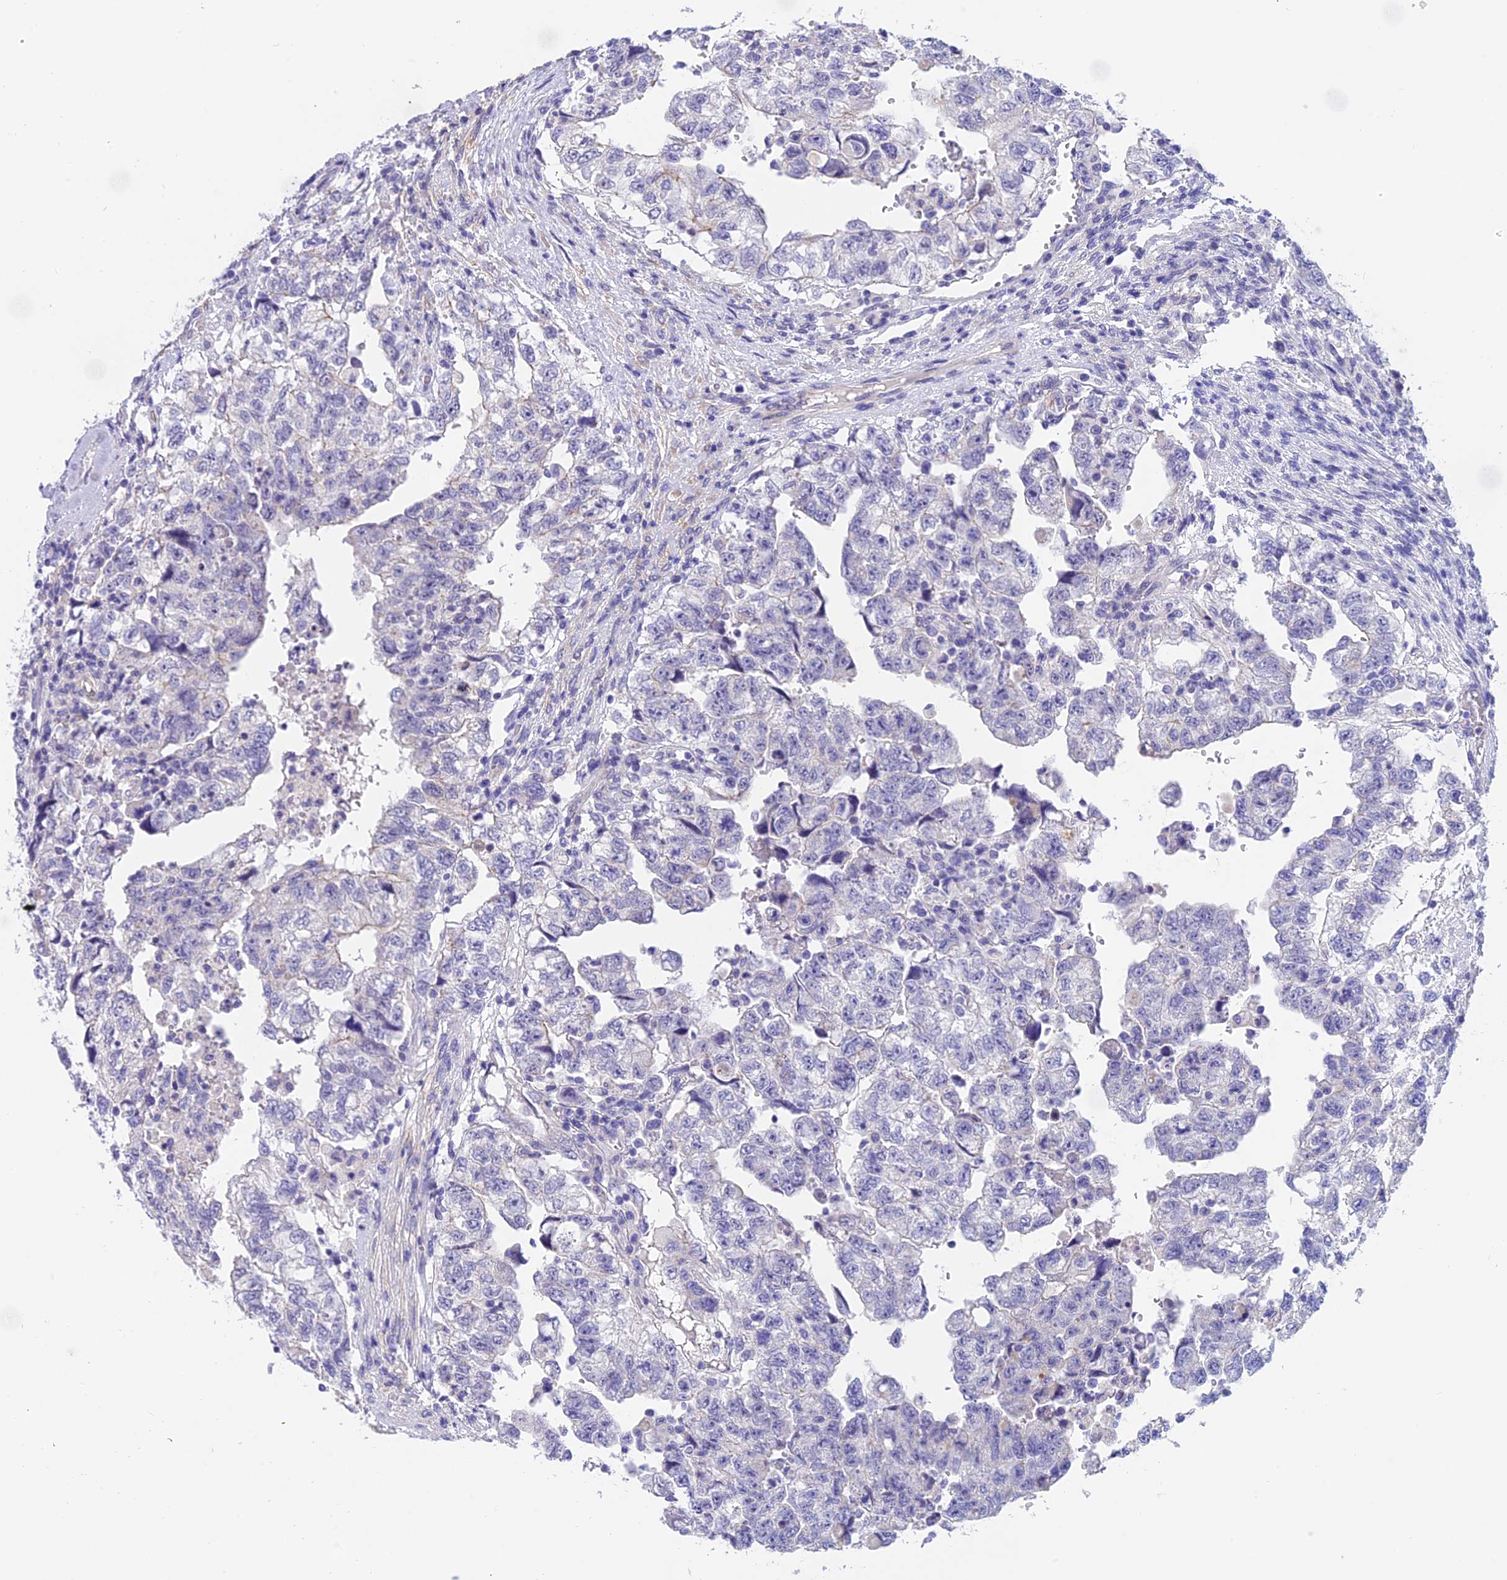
{"staining": {"intensity": "negative", "quantity": "none", "location": "none"}, "tissue": "testis cancer", "cell_type": "Tumor cells", "image_type": "cancer", "snomed": [{"axis": "morphology", "description": "Carcinoma, Embryonal, NOS"}, {"axis": "topography", "description": "Testis"}], "caption": "A high-resolution histopathology image shows immunohistochemistry (IHC) staining of testis cancer (embryonal carcinoma), which reveals no significant positivity in tumor cells.", "gene": "C17orf67", "patient": {"sex": "male", "age": 36}}